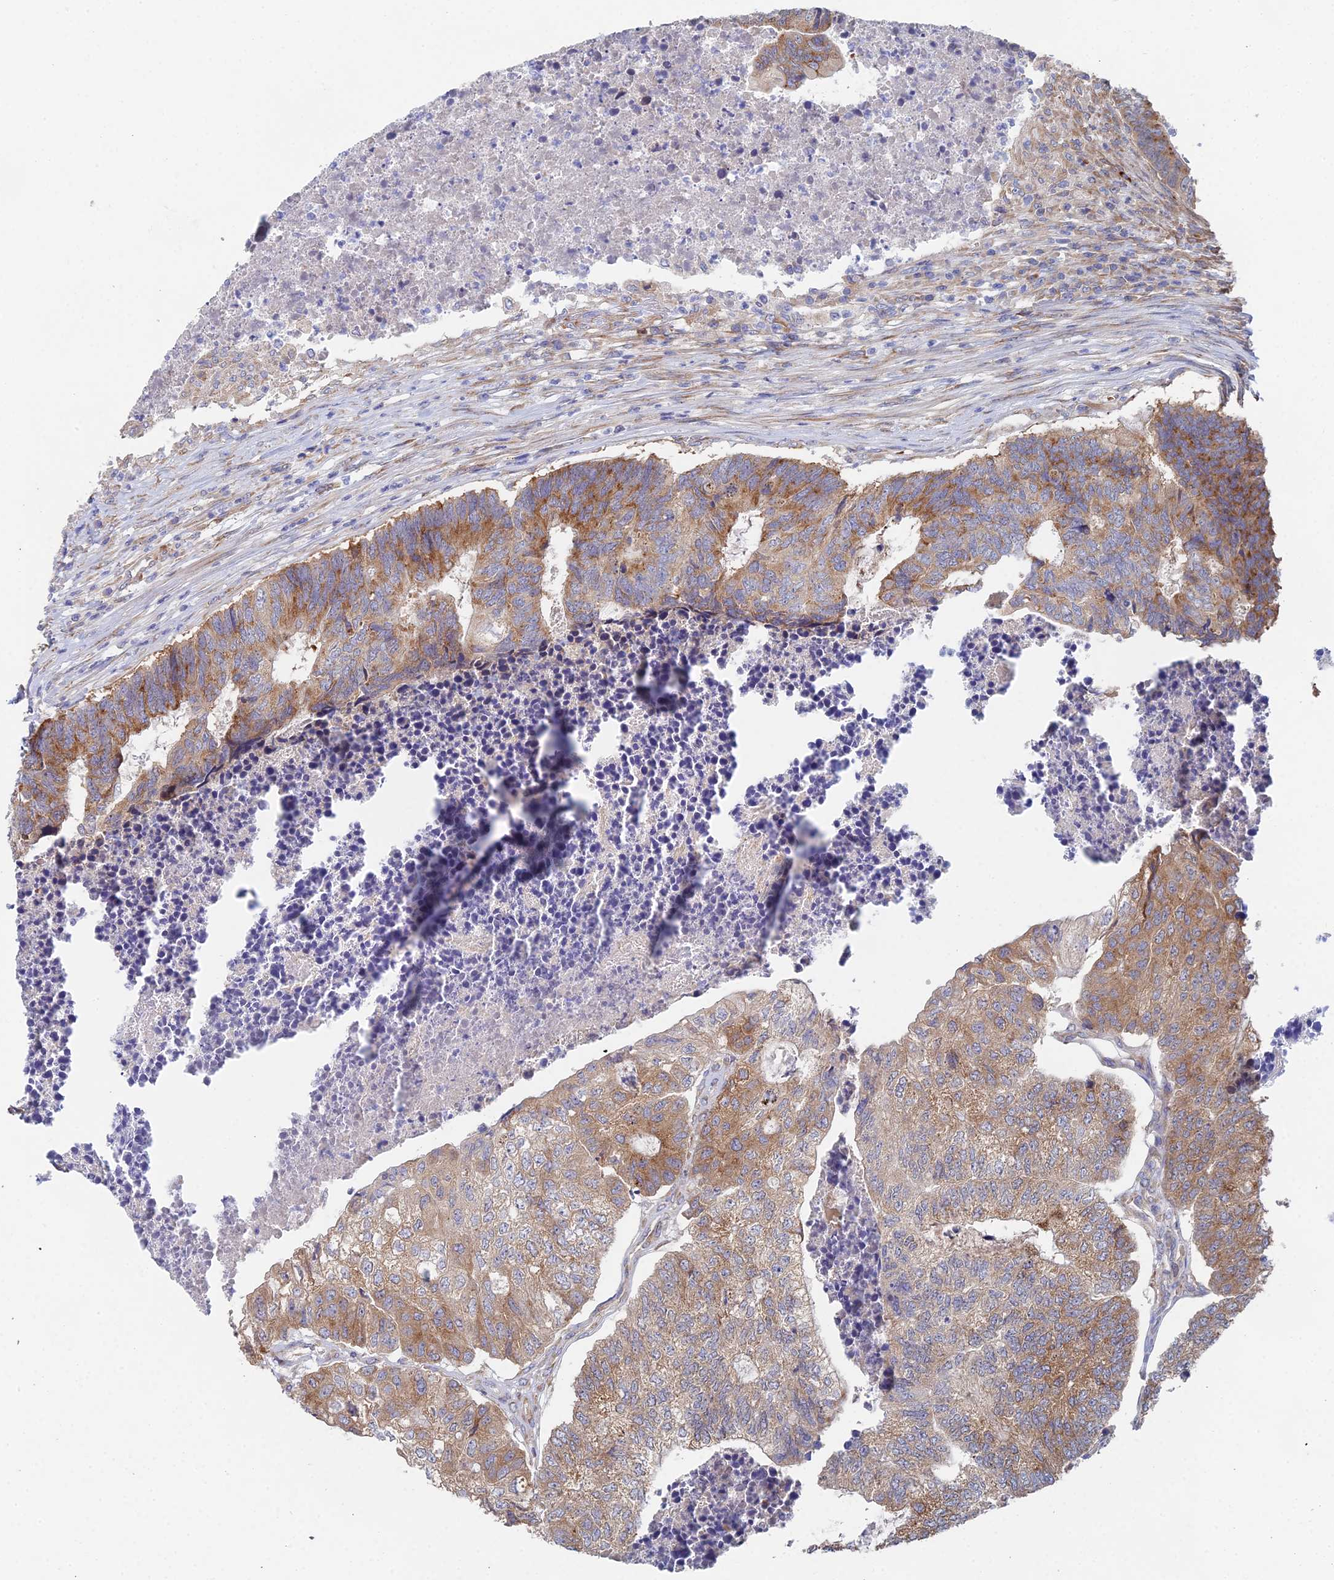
{"staining": {"intensity": "moderate", "quantity": ">75%", "location": "cytoplasmic/membranous"}, "tissue": "colorectal cancer", "cell_type": "Tumor cells", "image_type": "cancer", "snomed": [{"axis": "morphology", "description": "Adenocarcinoma, NOS"}, {"axis": "topography", "description": "Colon"}], "caption": "An image of human adenocarcinoma (colorectal) stained for a protein shows moderate cytoplasmic/membranous brown staining in tumor cells.", "gene": "ELOF1", "patient": {"sex": "female", "age": 67}}